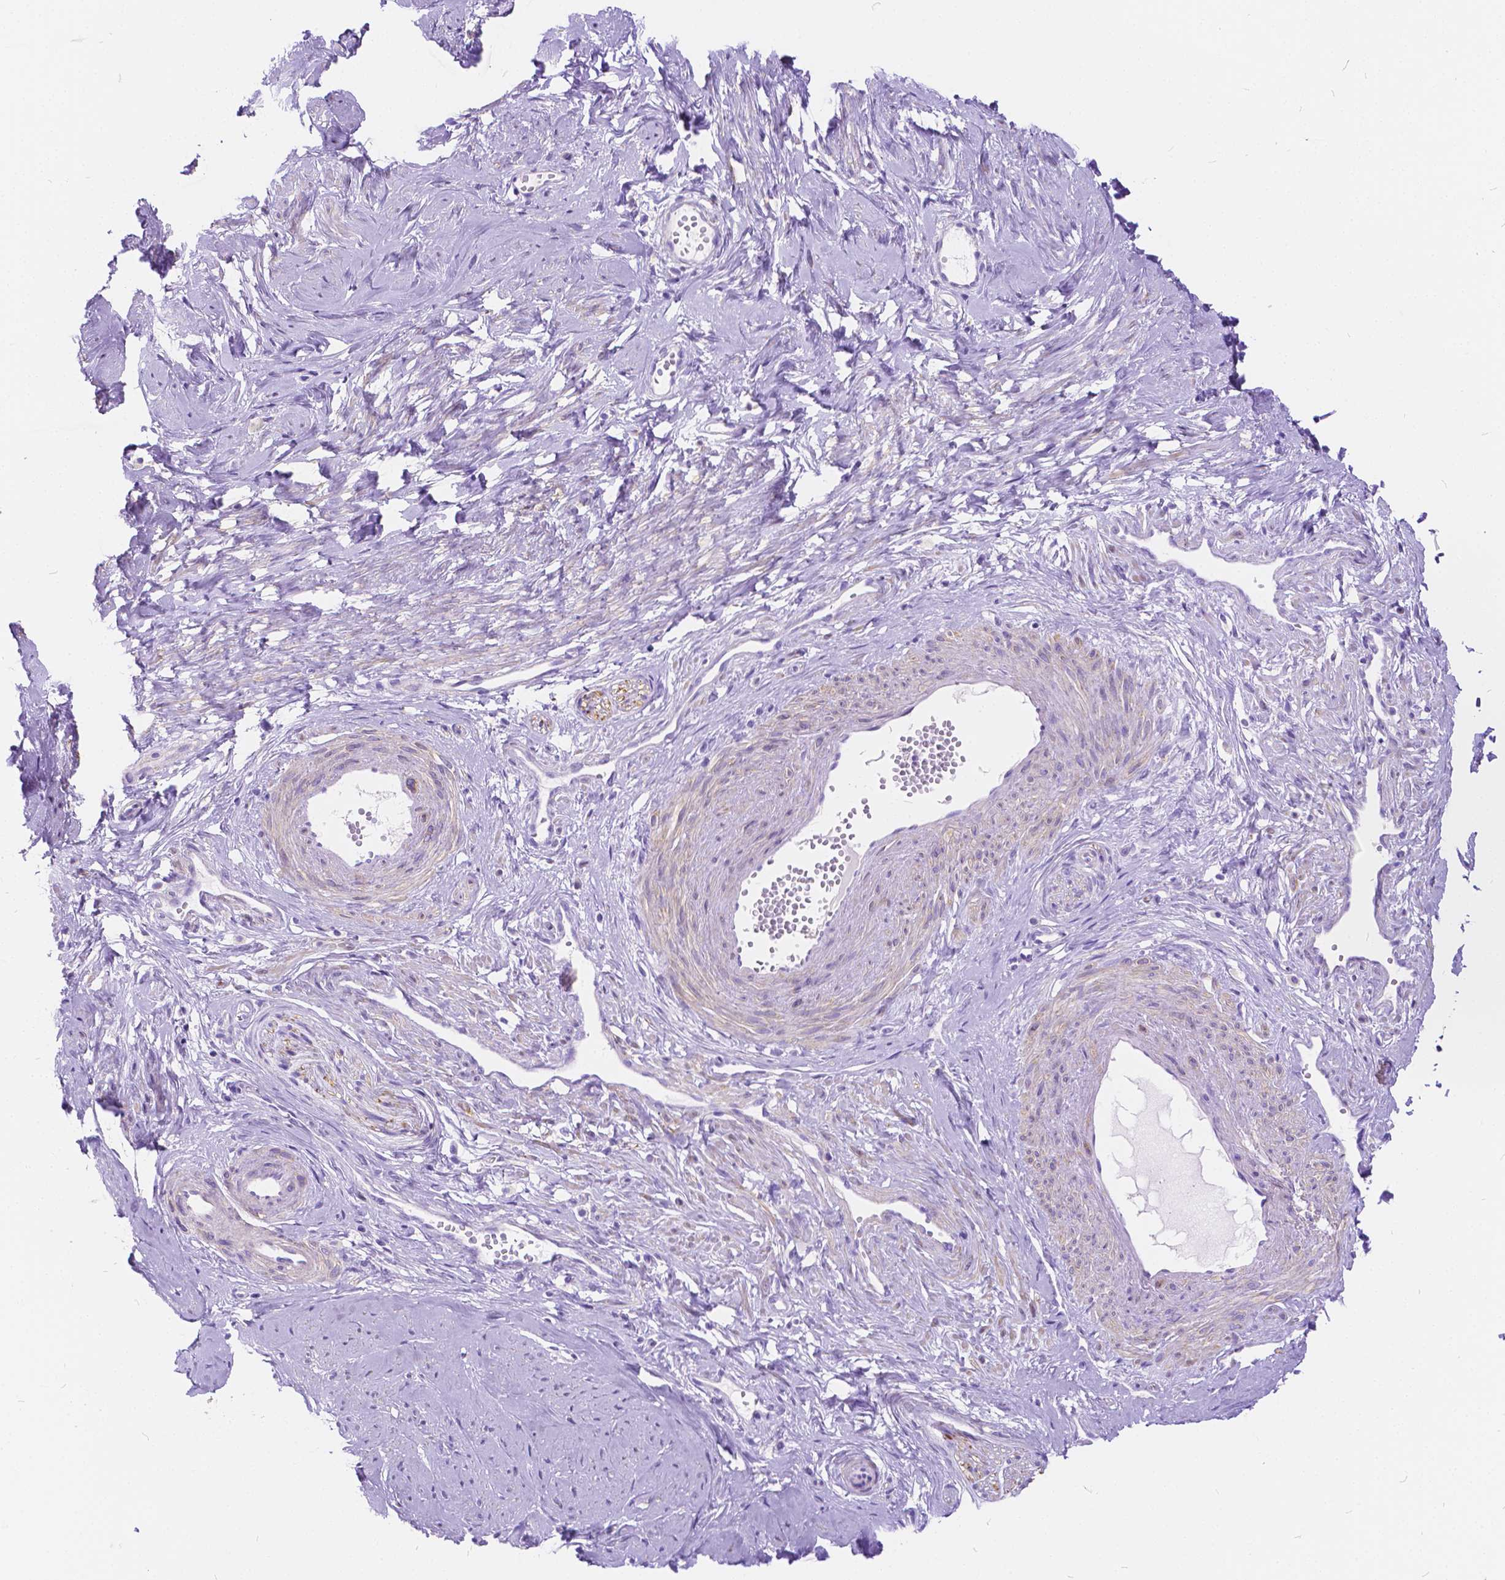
{"staining": {"intensity": "negative", "quantity": "none", "location": "none"}, "tissue": "smooth muscle", "cell_type": "Smooth muscle cells", "image_type": "normal", "snomed": [{"axis": "morphology", "description": "Normal tissue, NOS"}, {"axis": "topography", "description": "Smooth muscle"}], "caption": "Immunohistochemistry (IHC) histopathology image of benign human smooth muscle stained for a protein (brown), which shows no positivity in smooth muscle cells.", "gene": "CHRM1", "patient": {"sex": "female", "age": 48}}